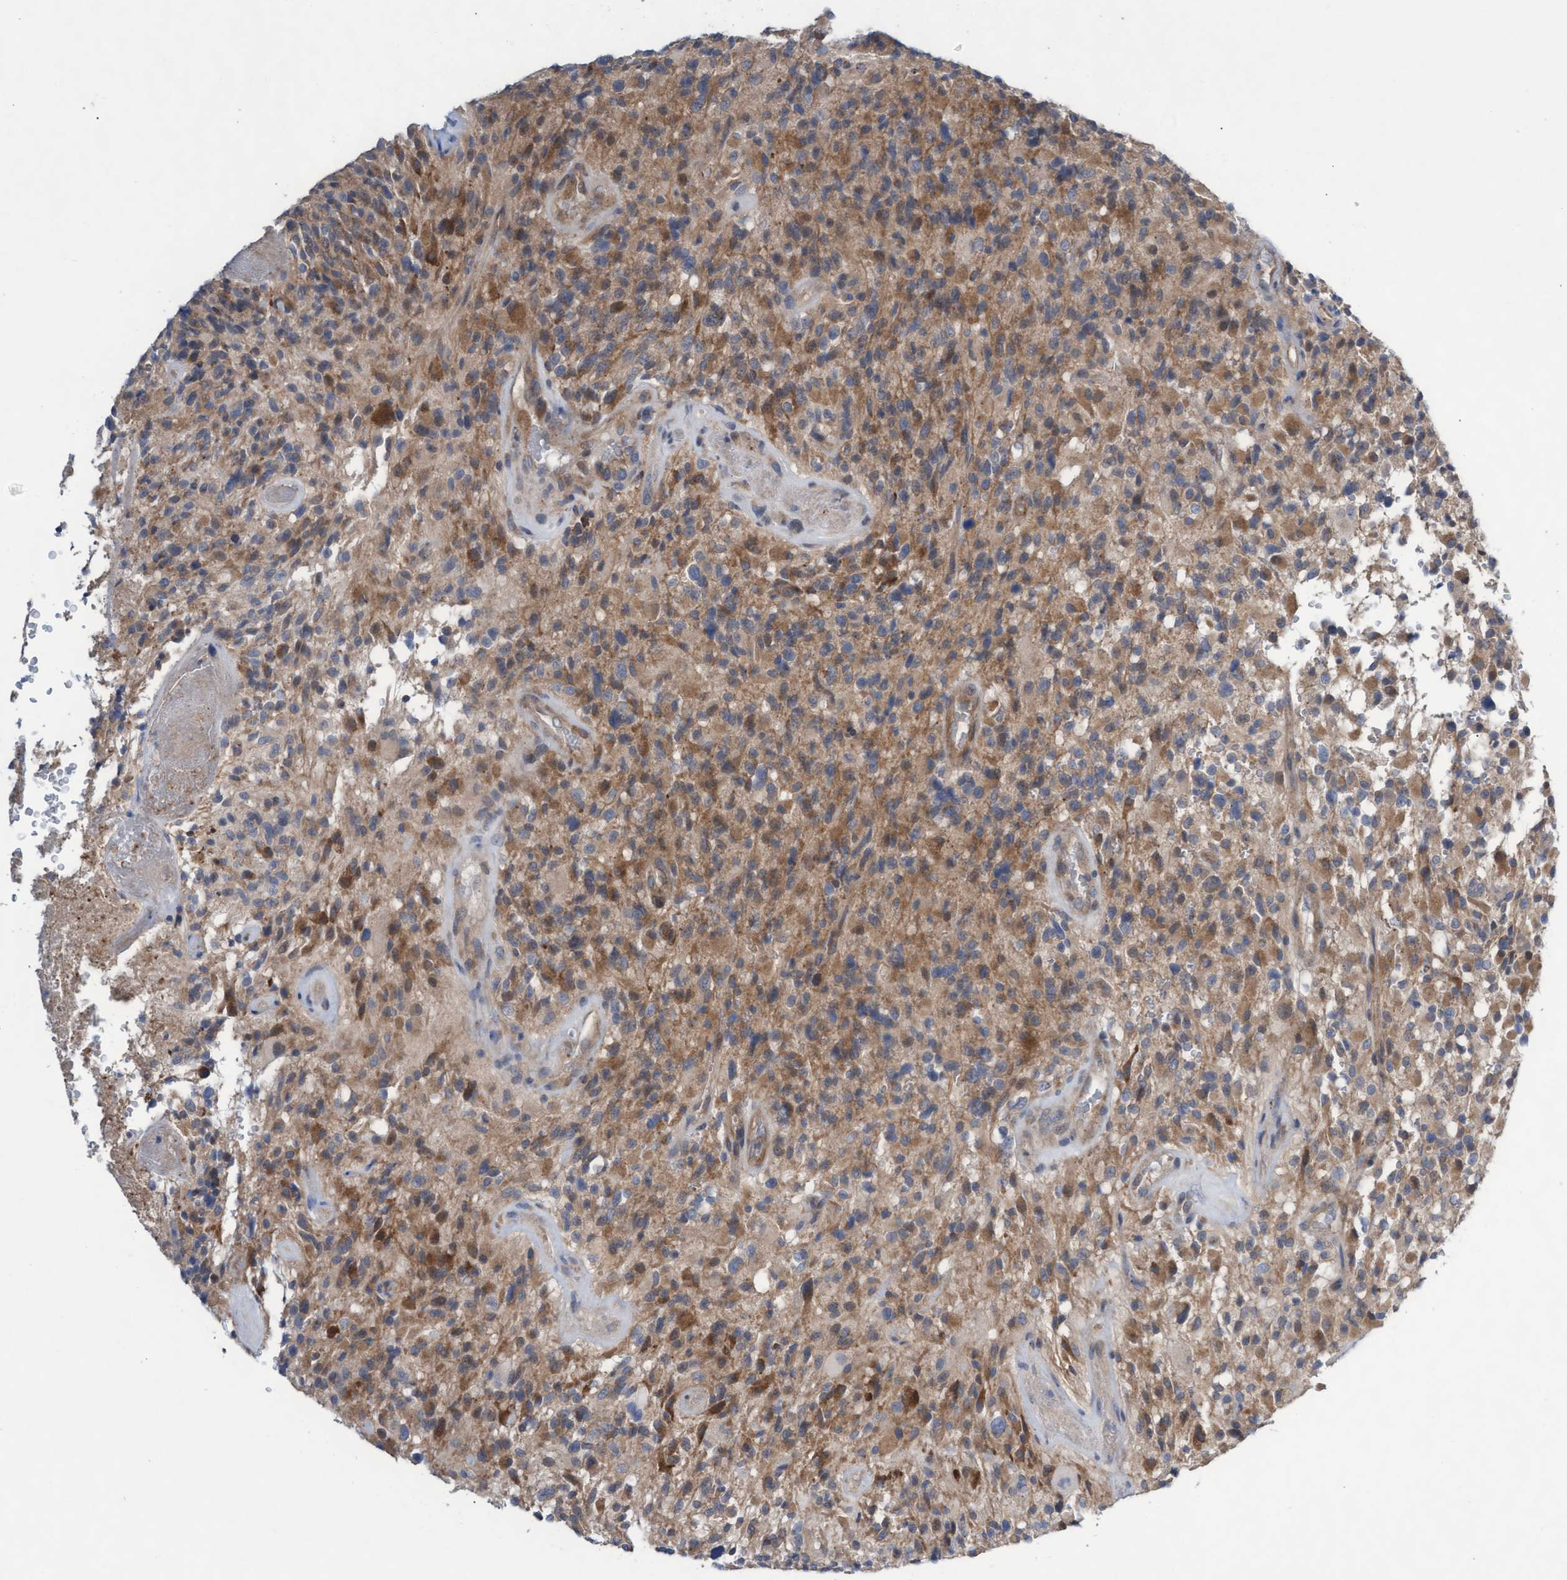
{"staining": {"intensity": "moderate", "quantity": "25%-75%", "location": "cytoplasmic/membranous"}, "tissue": "glioma", "cell_type": "Tumor cells", "image_type": "cancer", "snomed": [{"axis": "morphology", "description": "Glioma, malignant, High grade"}, {"axis": "topography", "description": "Brain"}], "caption": "Moderate cytoplasmic/membranous staining for a protein is appreciated in approximately 25%-75% of tumor cells of malignant glioma (high-grade) using immunohistochemistry (IHC).", "gene": "ABCF2", "patient": {"sex": "male", "age": 71}}